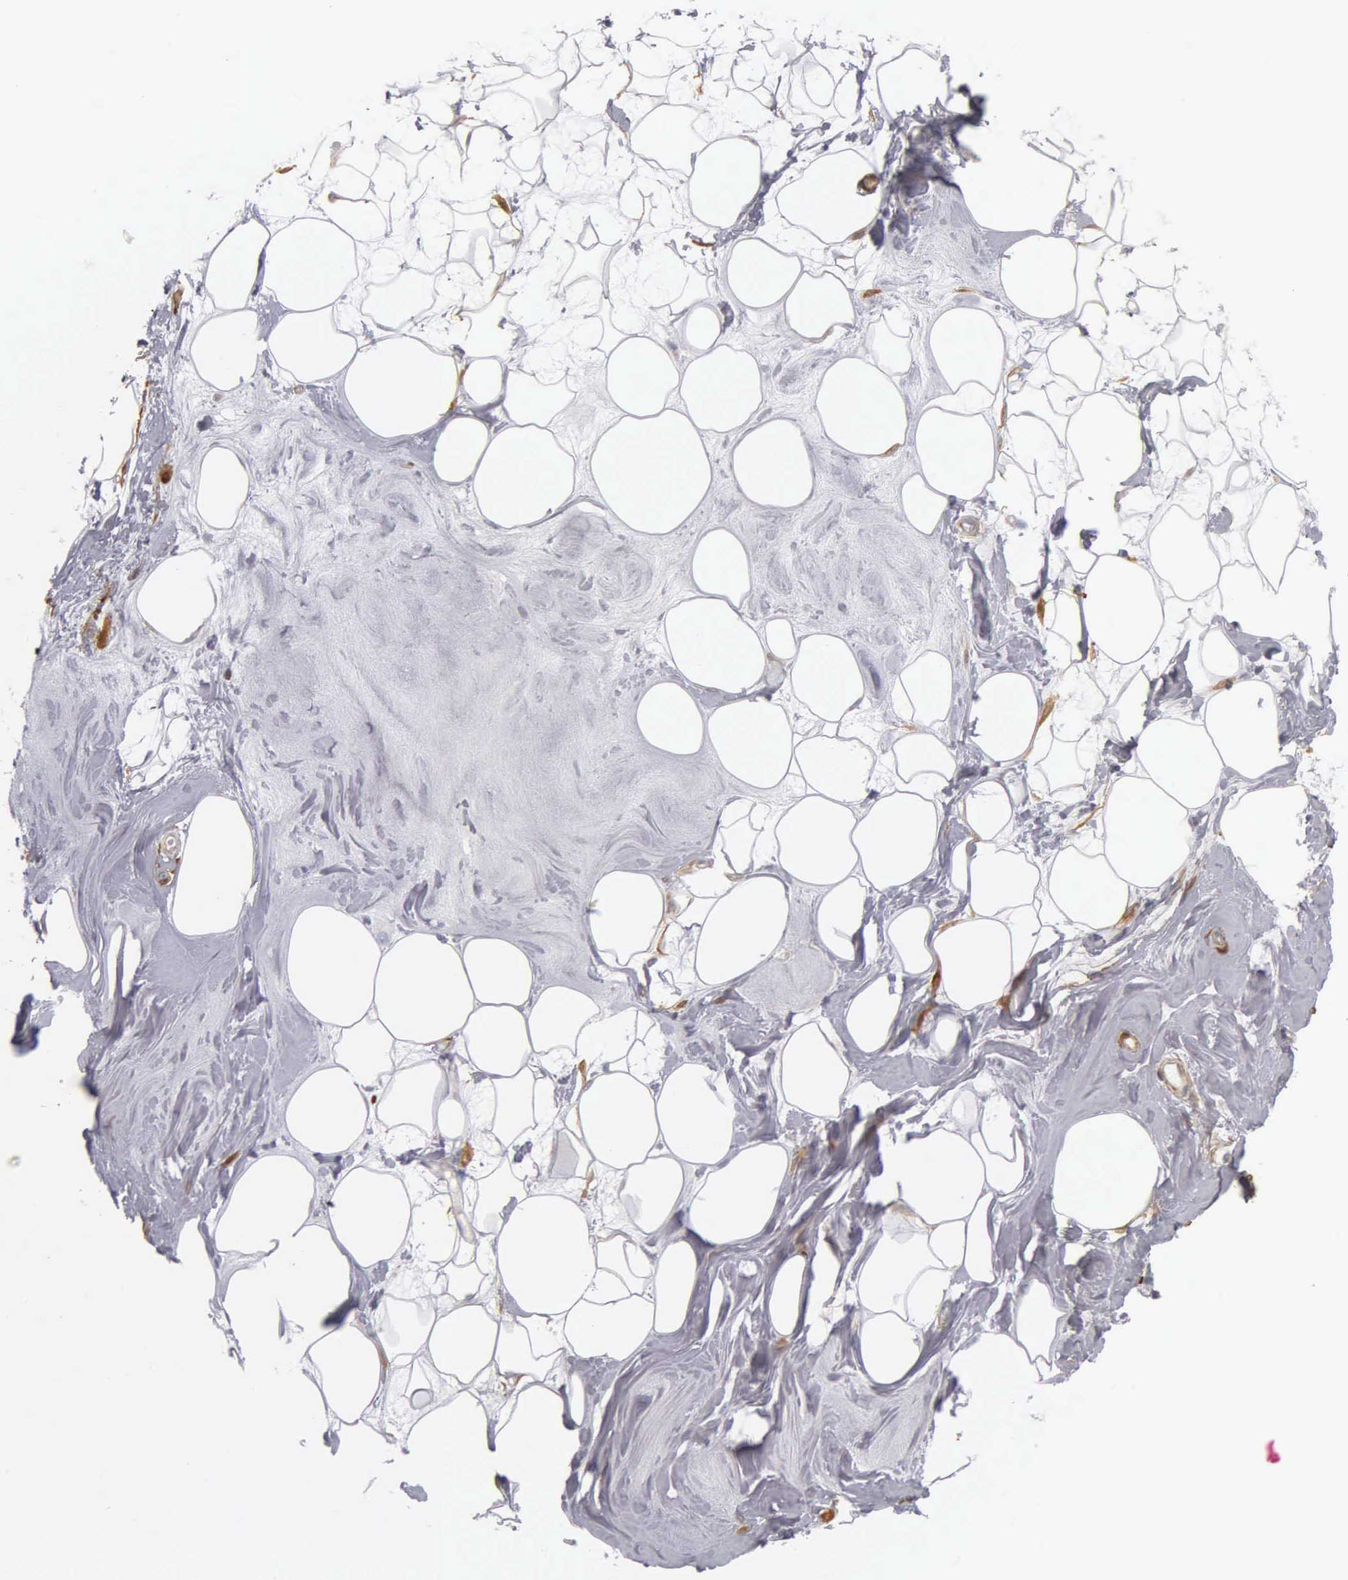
{"staining": {"intensity": "negative", "quantity": "none", "location": "none"}, "tissue": "adipose tissue", "cell_type": "Adipocytes", "image_type": "normal", "snomed": [{"axis": "morphology", "description": "Normal tissue, NOS"}, {"axis": "topography", "description": "Breast"}], "caption": "Adipocytes show no significant protein staining in normal adipose tissue. The staining is performed using DAB (3,3'-diaminobenzidine) brown chromogen with nuclei counter-stained in using hematoxylin.", "gene": "CNN1", "patient": {"sex": "female", "age": 44}}